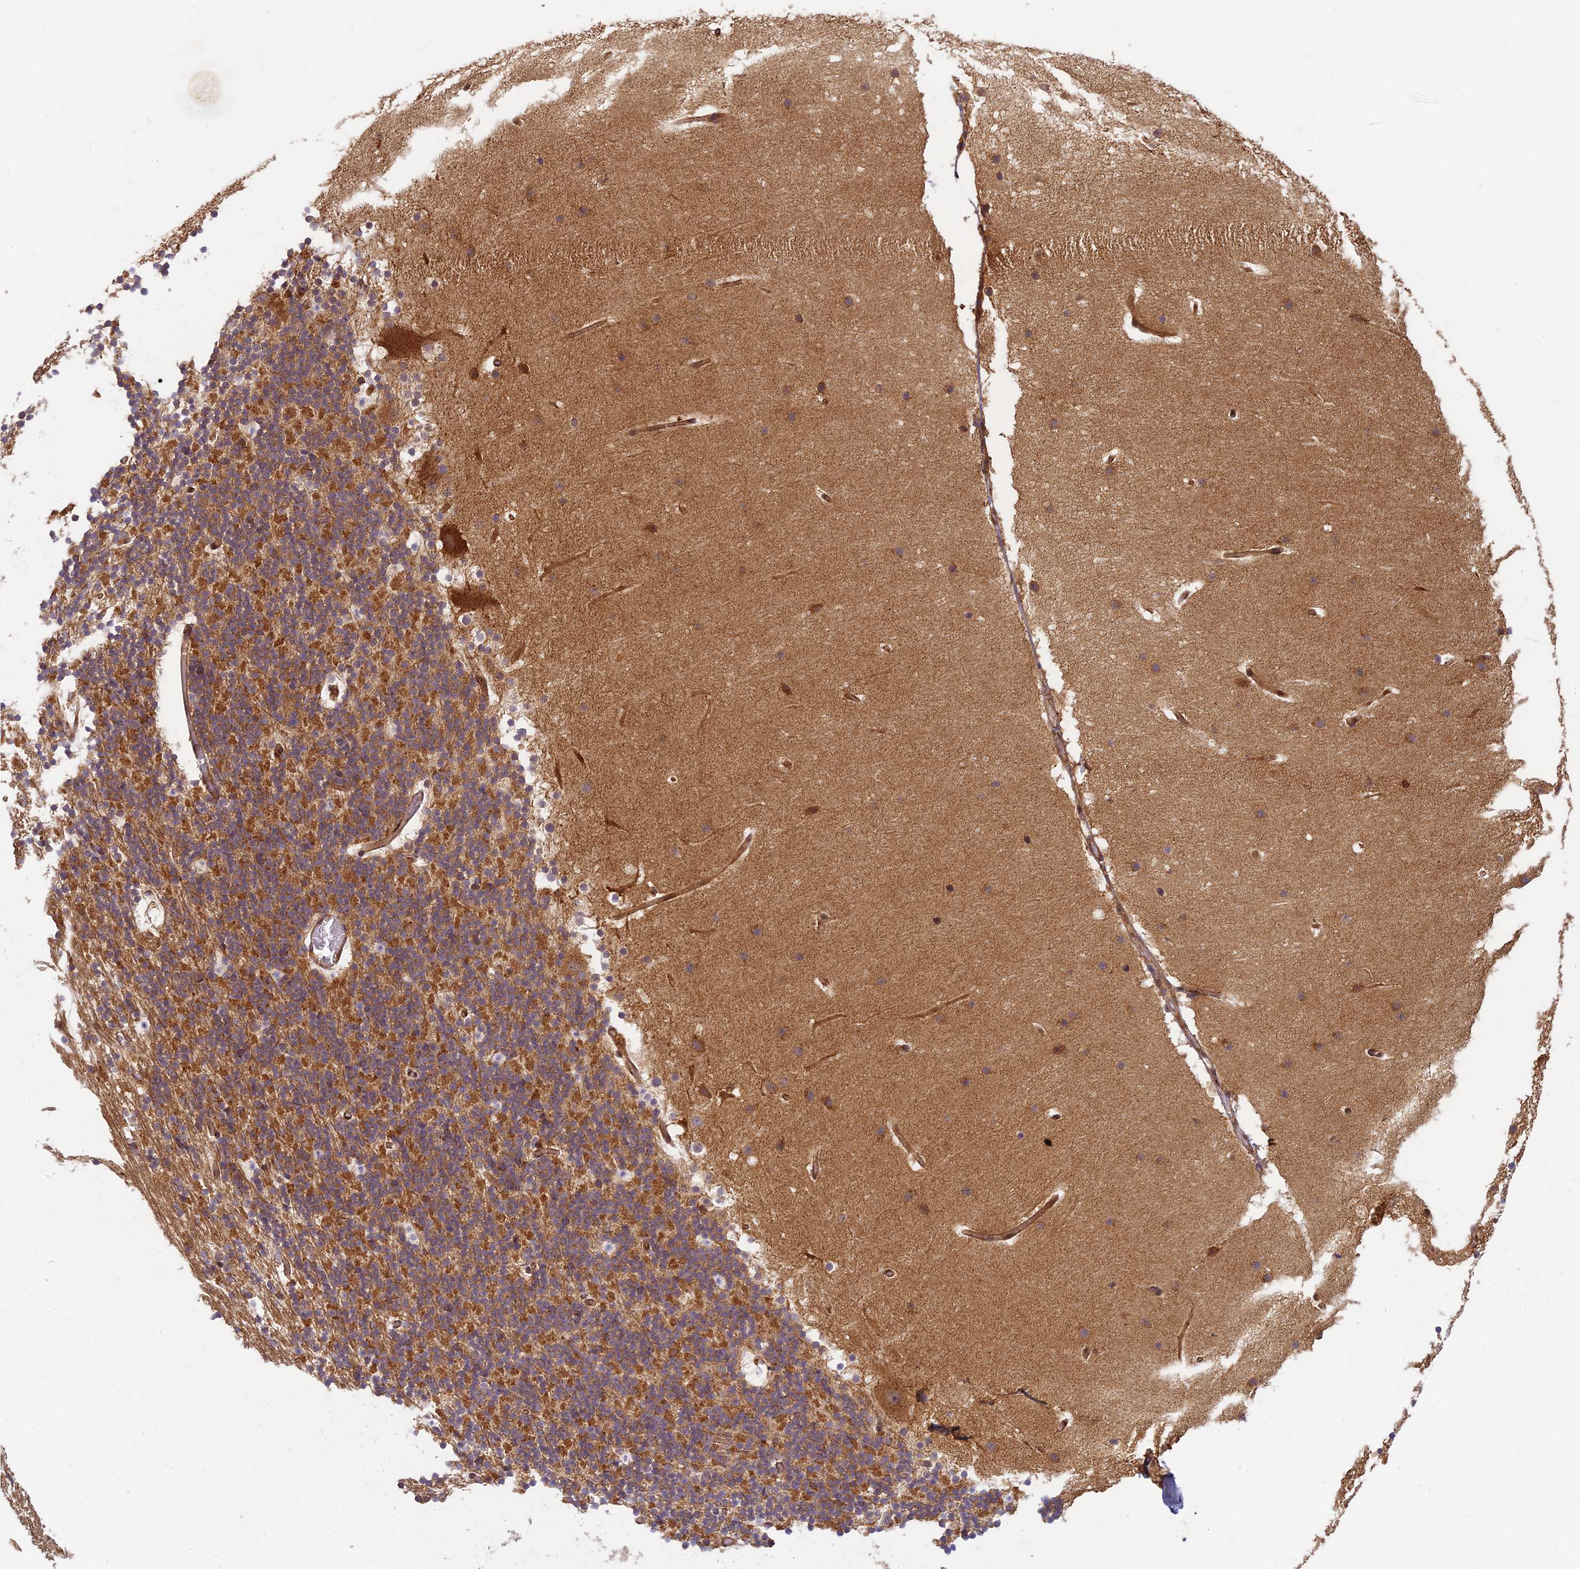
{"staining": {"intensity": "moderate", "quantity": "<25%", "location": "cytoplasmic/membranous"}, "tissue": "cerebellum", "cell_type": "Cells in granular layer", "image_type": "normal", "snomed": [{"axis": "morphology", "description": "Normal tissue, NOS"}, {"axis": "topography", "description": "Cerebellum"}], "caption": "Protein staining by IHC exhibits moderate cytoplasmic/membranous expression in approximately <25% of cells in granular layer in unremarkable cerebellum. The staining is performed using DAB (3,3'-diaminobenzidine) brown chromogen to label protein expression. The nuclei are counter-stained blue using hematoxylin.", "gene": "TCF25", "patient": {"sex": "male", "age": 57}}